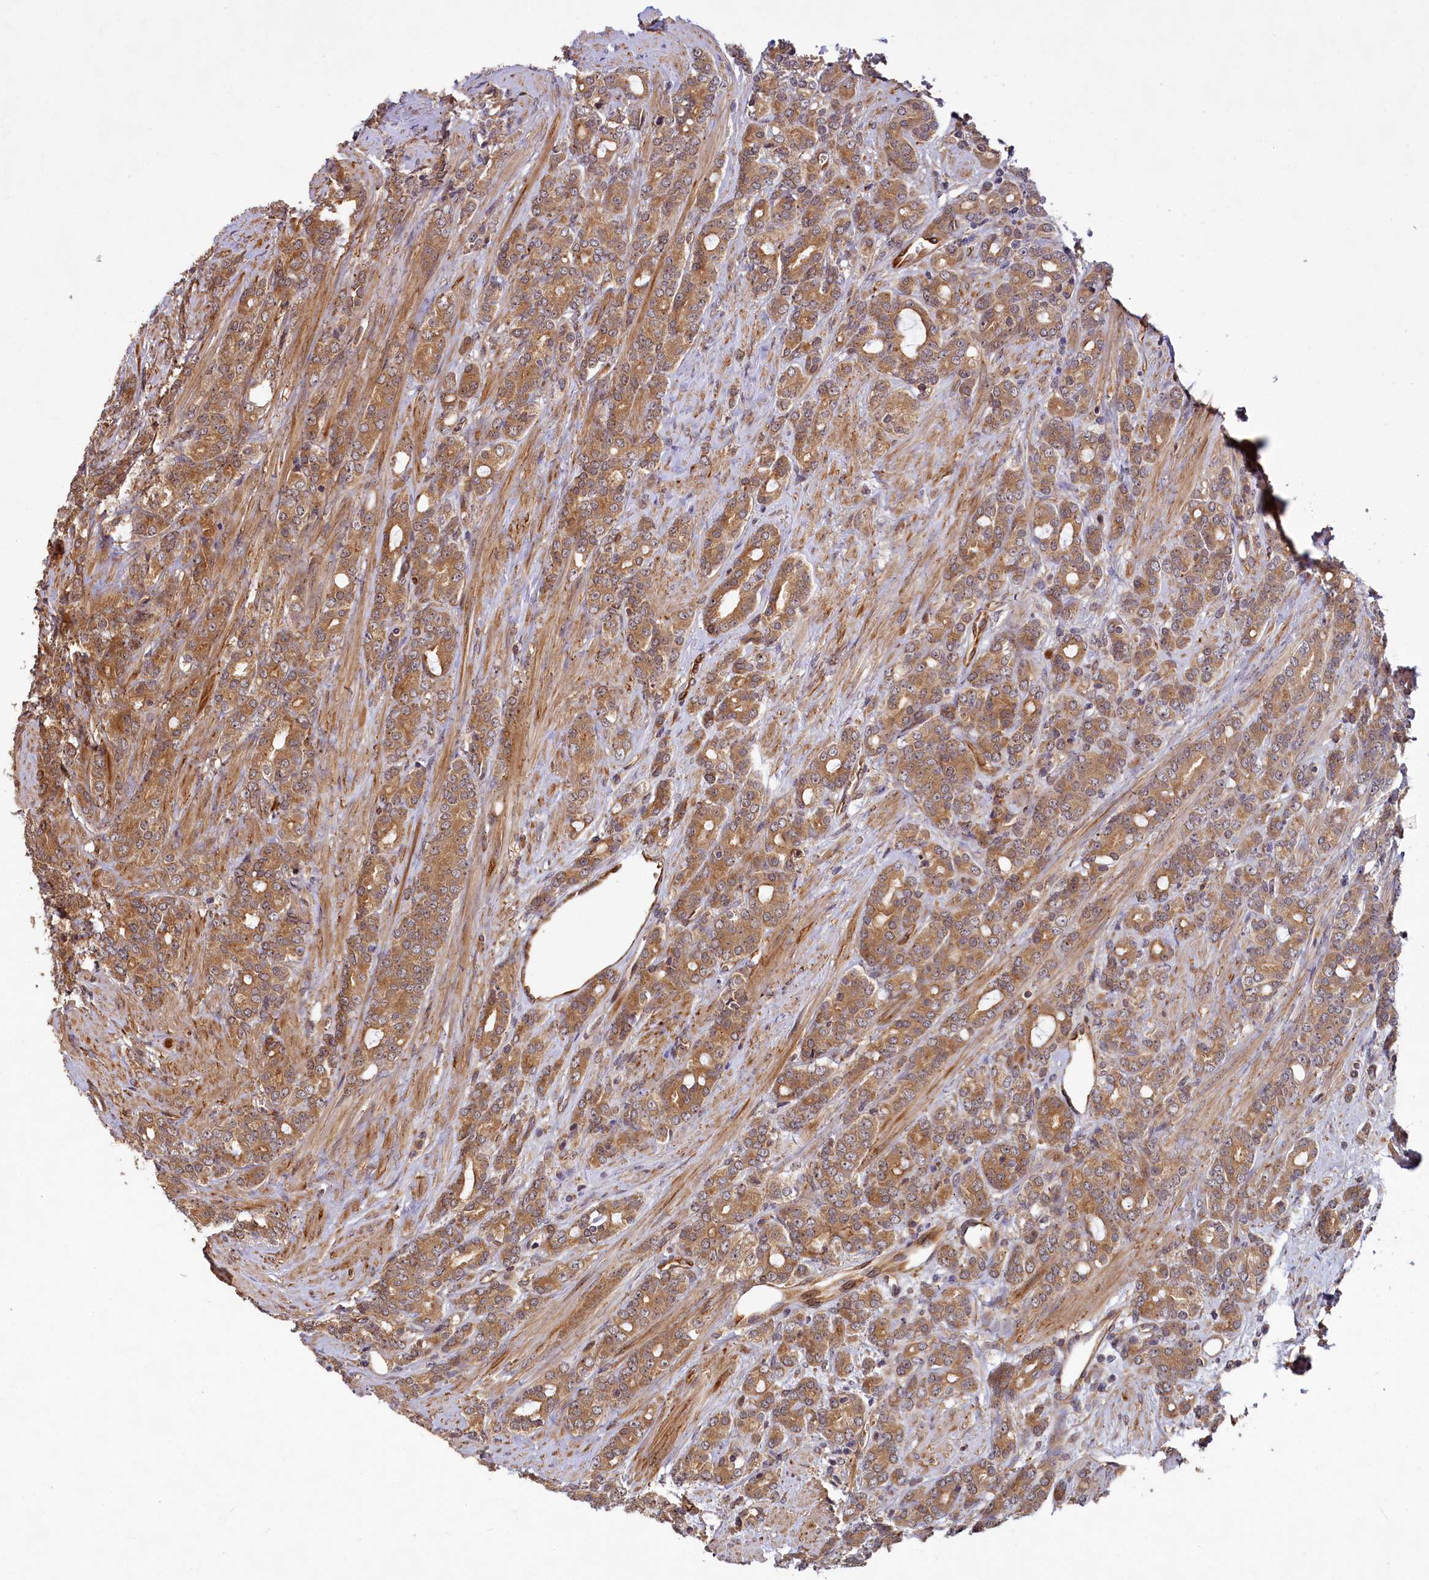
{"staining": {"intensity": "moderate", "quantity": ">75%", "location": "cytoplasmic/membranous"}, "tissue": "prostate cancer", "cell_type": "Tumor cells", "image_type": "cancer", "snomed": [{"axis": "morphology", "description": "Adenocarcinoma, High grade"}, {"axis": "topography", "description": "Prostate"}], "caption": "Prostate cancer stained with DAB (3,3'-diaminobenzidine) immunohistochemistry (IHC) demonstrates medium levels of moderate cytoplasmic/membranous expression in approximately >75% of tumor cells.", "gene": "PKN2", "patient": {"sex": "male", "age": 62}}